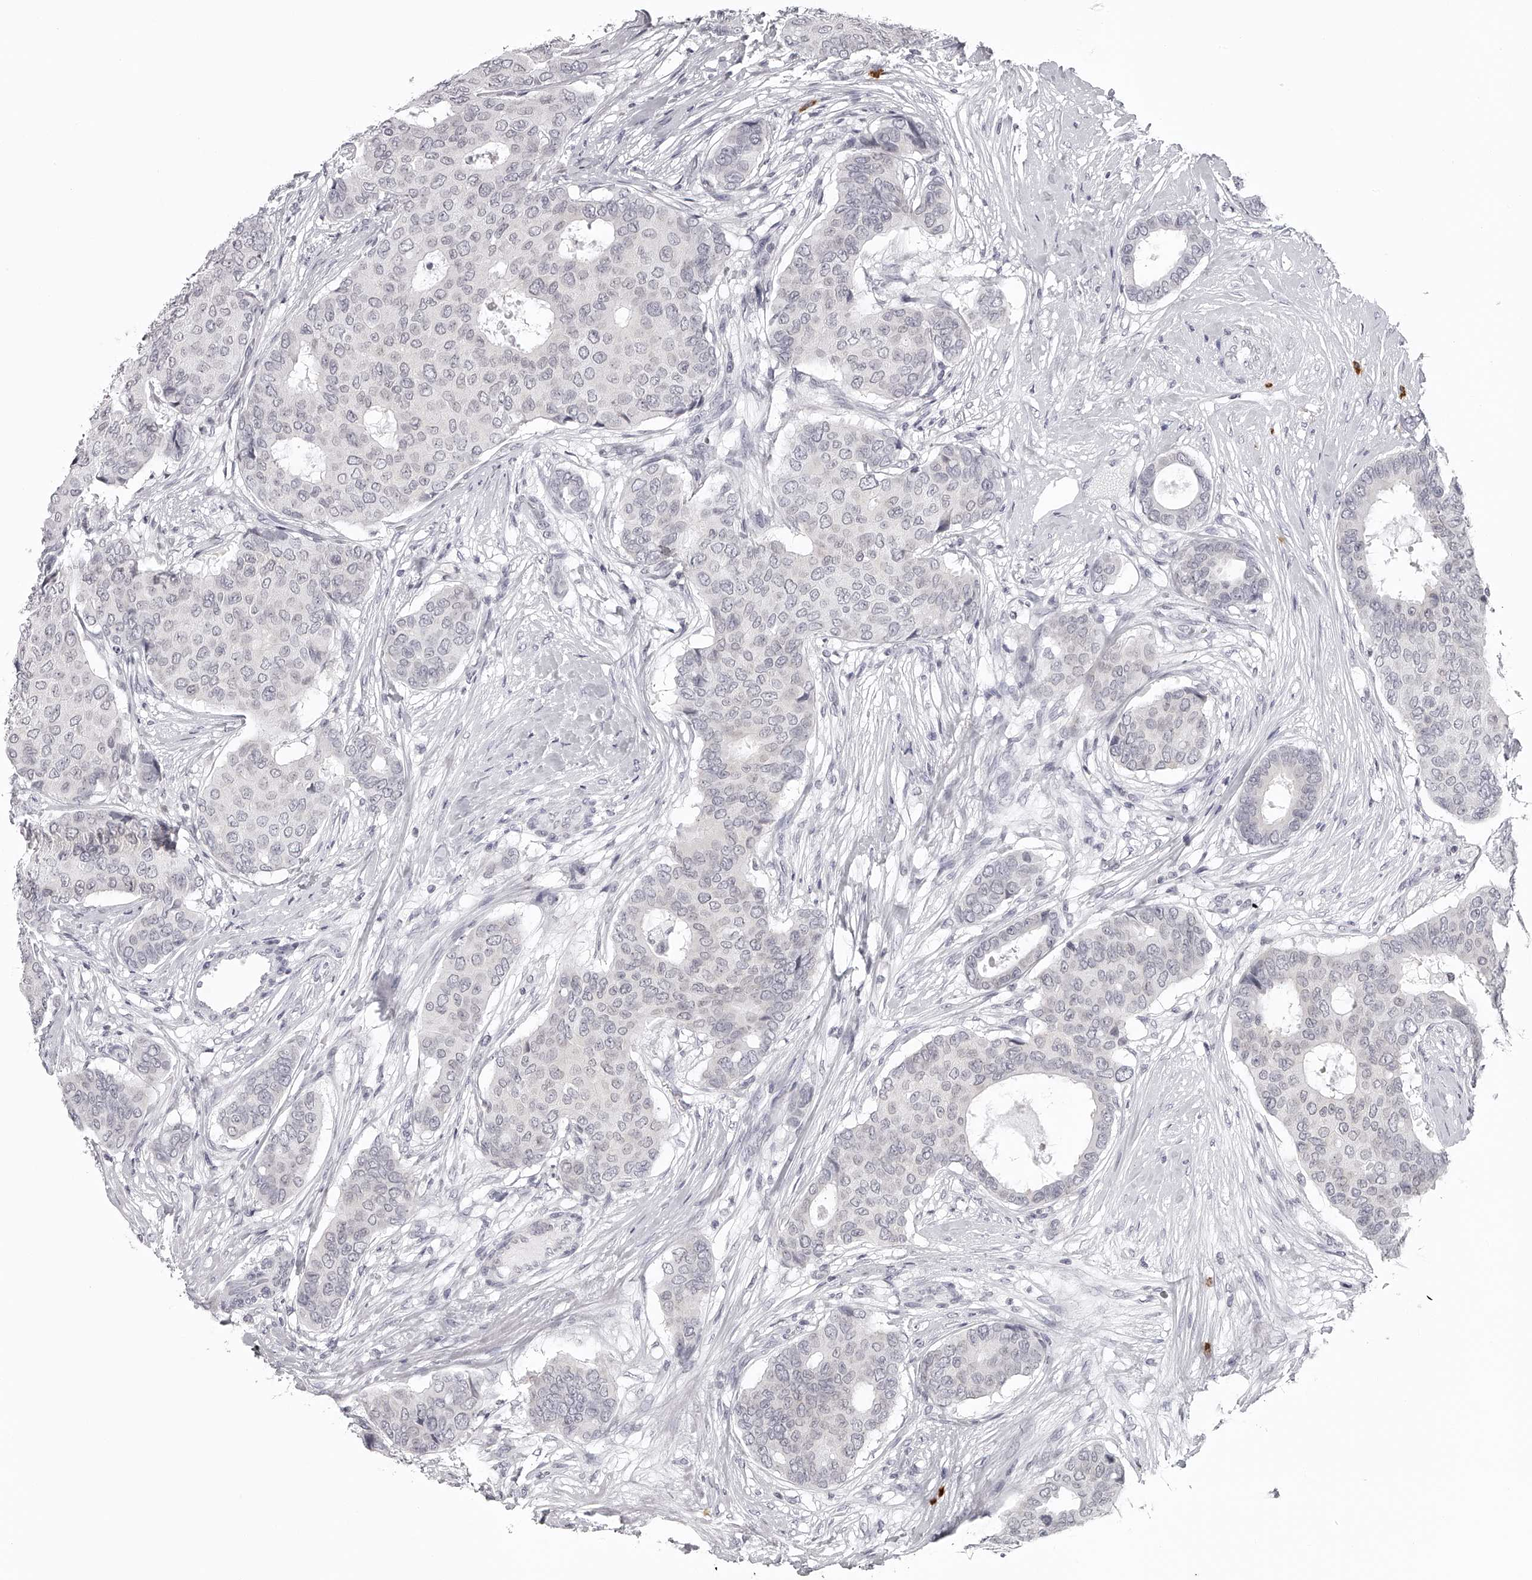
{"staining": {"intensity": "negative", "quantity": "none", "location": "none"}, "tissue": "breast cancer", "cell_type": "Tumor cells", "image_type": "cancer", "snomed": [{"axis": "morphology", "description": "Duct carcinoma"}, {"axis": "topography", "description": "Breast"}], "caption": "Tumor cells are negative for brown protein staining in breast cancer (intraductal carcinoma).", "gene": "SEC11C", "patient": {"sex": "female", "age": 75}}